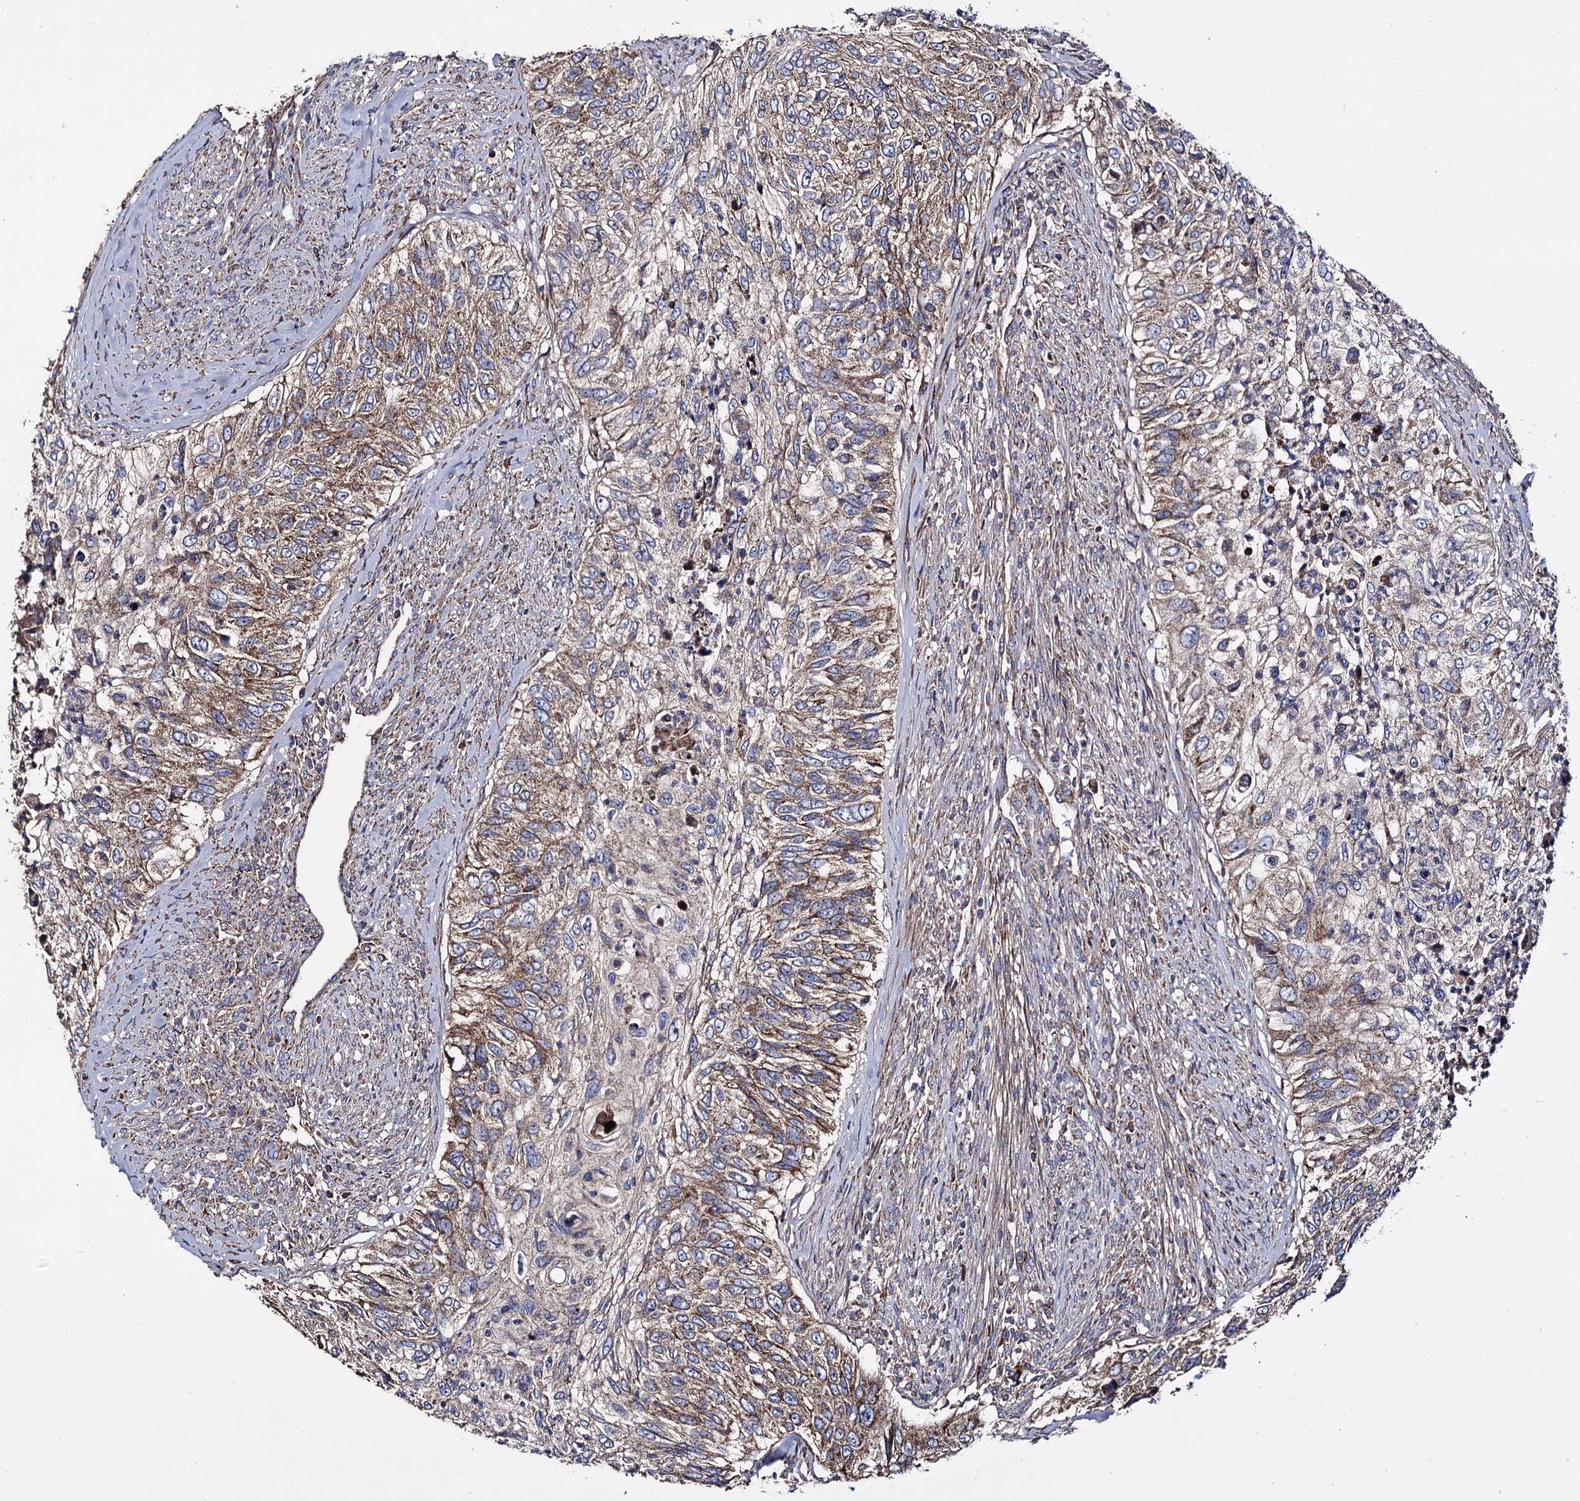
{"staining": {"intensity": "weak", "quantity": "25%-75%", "location": "cytoplasmic/membranous"}, "tissue": "urothelial cancer", "cell_type": "Tumor cells", "image_type": "cancer", "snomed": [{"axis": "morphology", "description": "Urothelial carcinoma, High grade"}, {"axis": "topography", "description": "Urinary bladder"}], "caption": "Brown immunohistochemical staining in high-grade urothelial carcinoma demonstrates weak cytoplasmic/membranous expression in approximately 25%-75% of tumor cells.", "gene": "IQCH", "patient": {"sex": "female", "age": 60}}